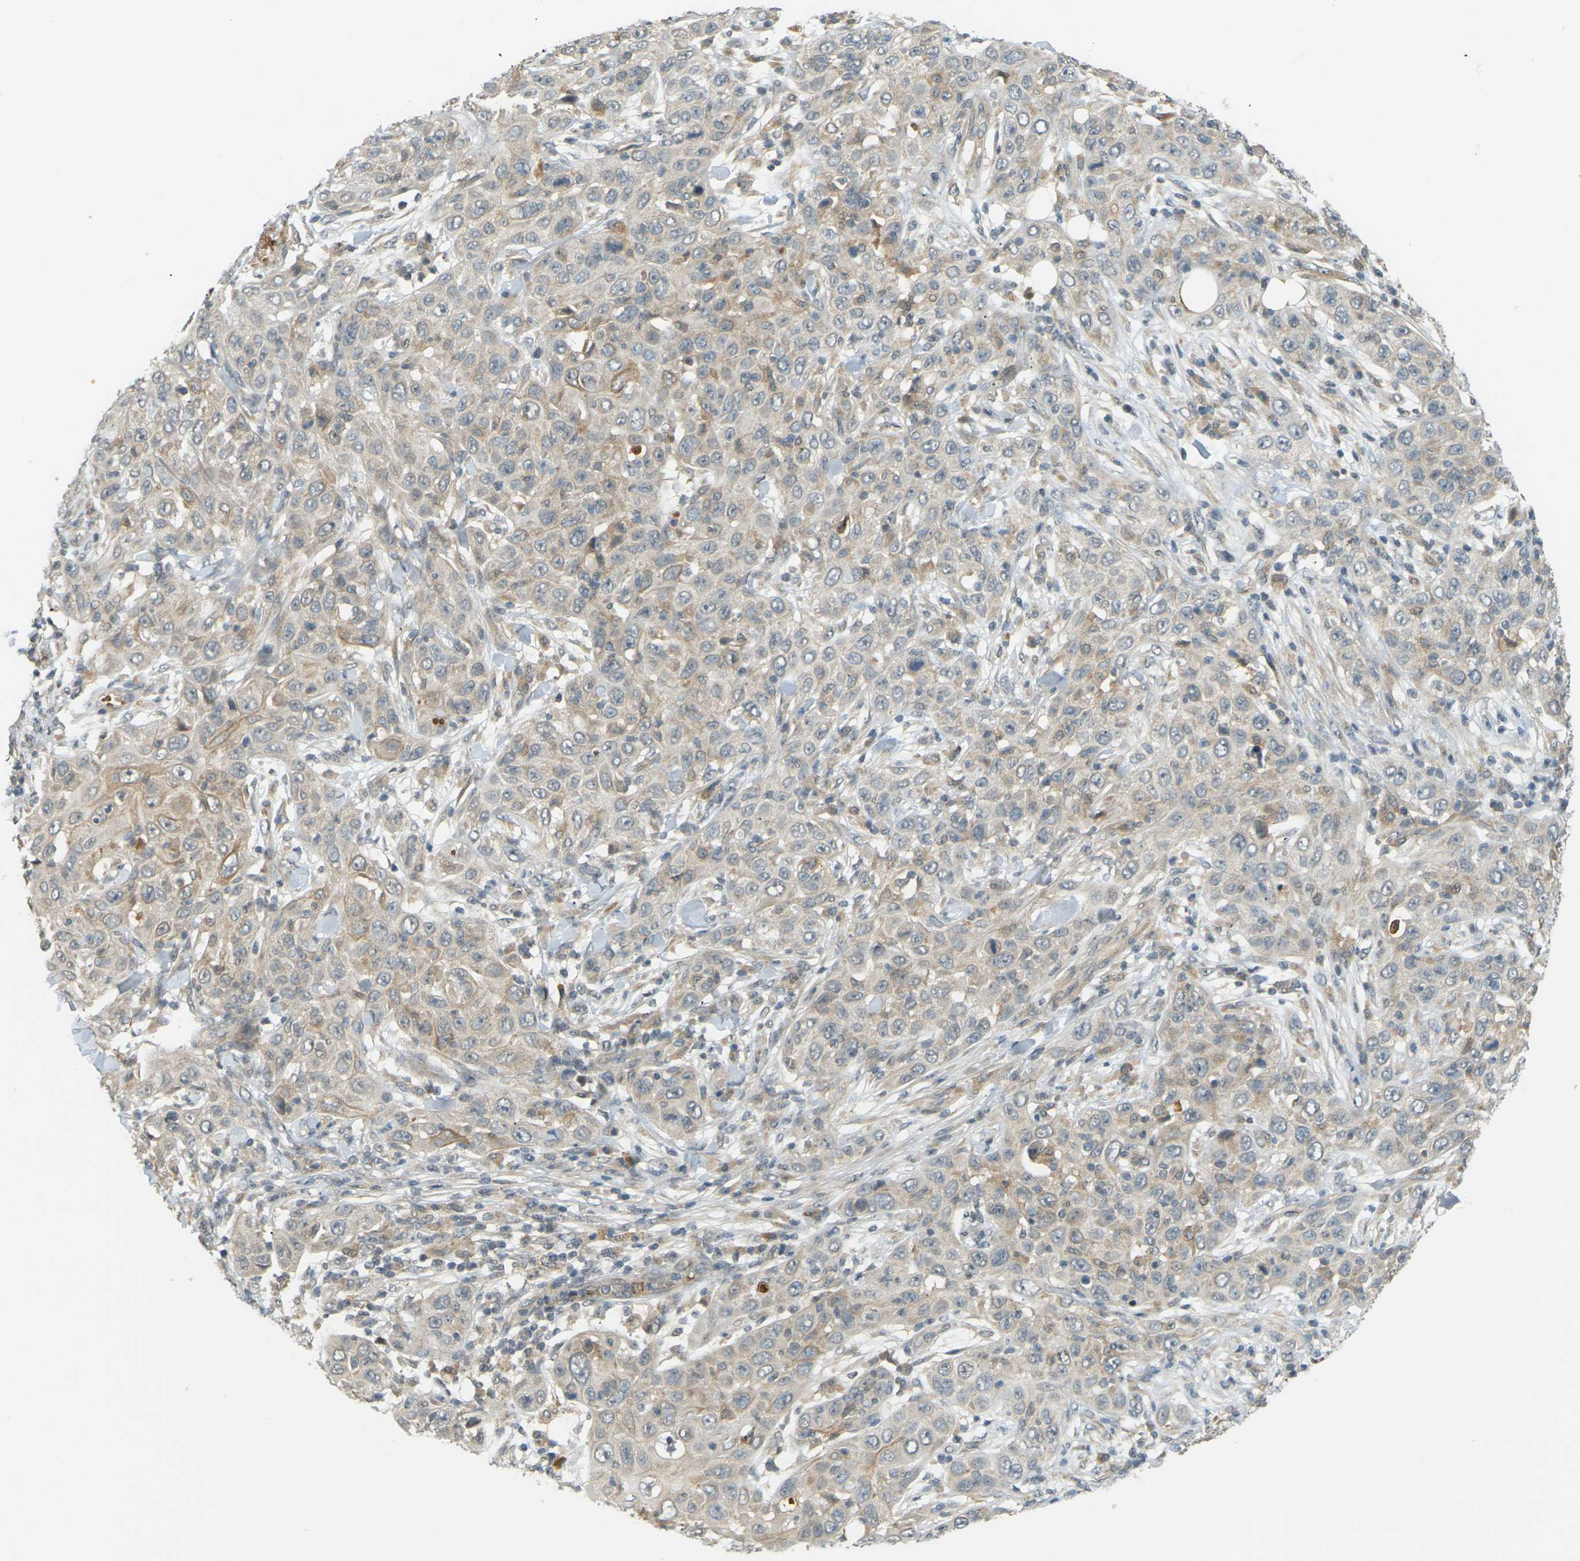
{"staining": {"intensity": "weak", "quantity": ">75%", "location": "cytoplasmic/membranous"}, "tissue": "skin cancer", "cell_type": "Tumor cells", "image_type": "cancer", "snomed": [{"axis": "morphology", "description": "Squamous cell carcinoma, NOS"}, {"axis": "topography", "description": "Skin"}], "caption": "Immunohistochemistry image of skin cancer (squamous cell carcinoma) stained for a protein (brown), which shows low levels of weak cytoplasmic/membranous positivity in about >75% of tumor cells.", "gene": "SOCS6", "patient": {"sex": "female", "age": 88}}